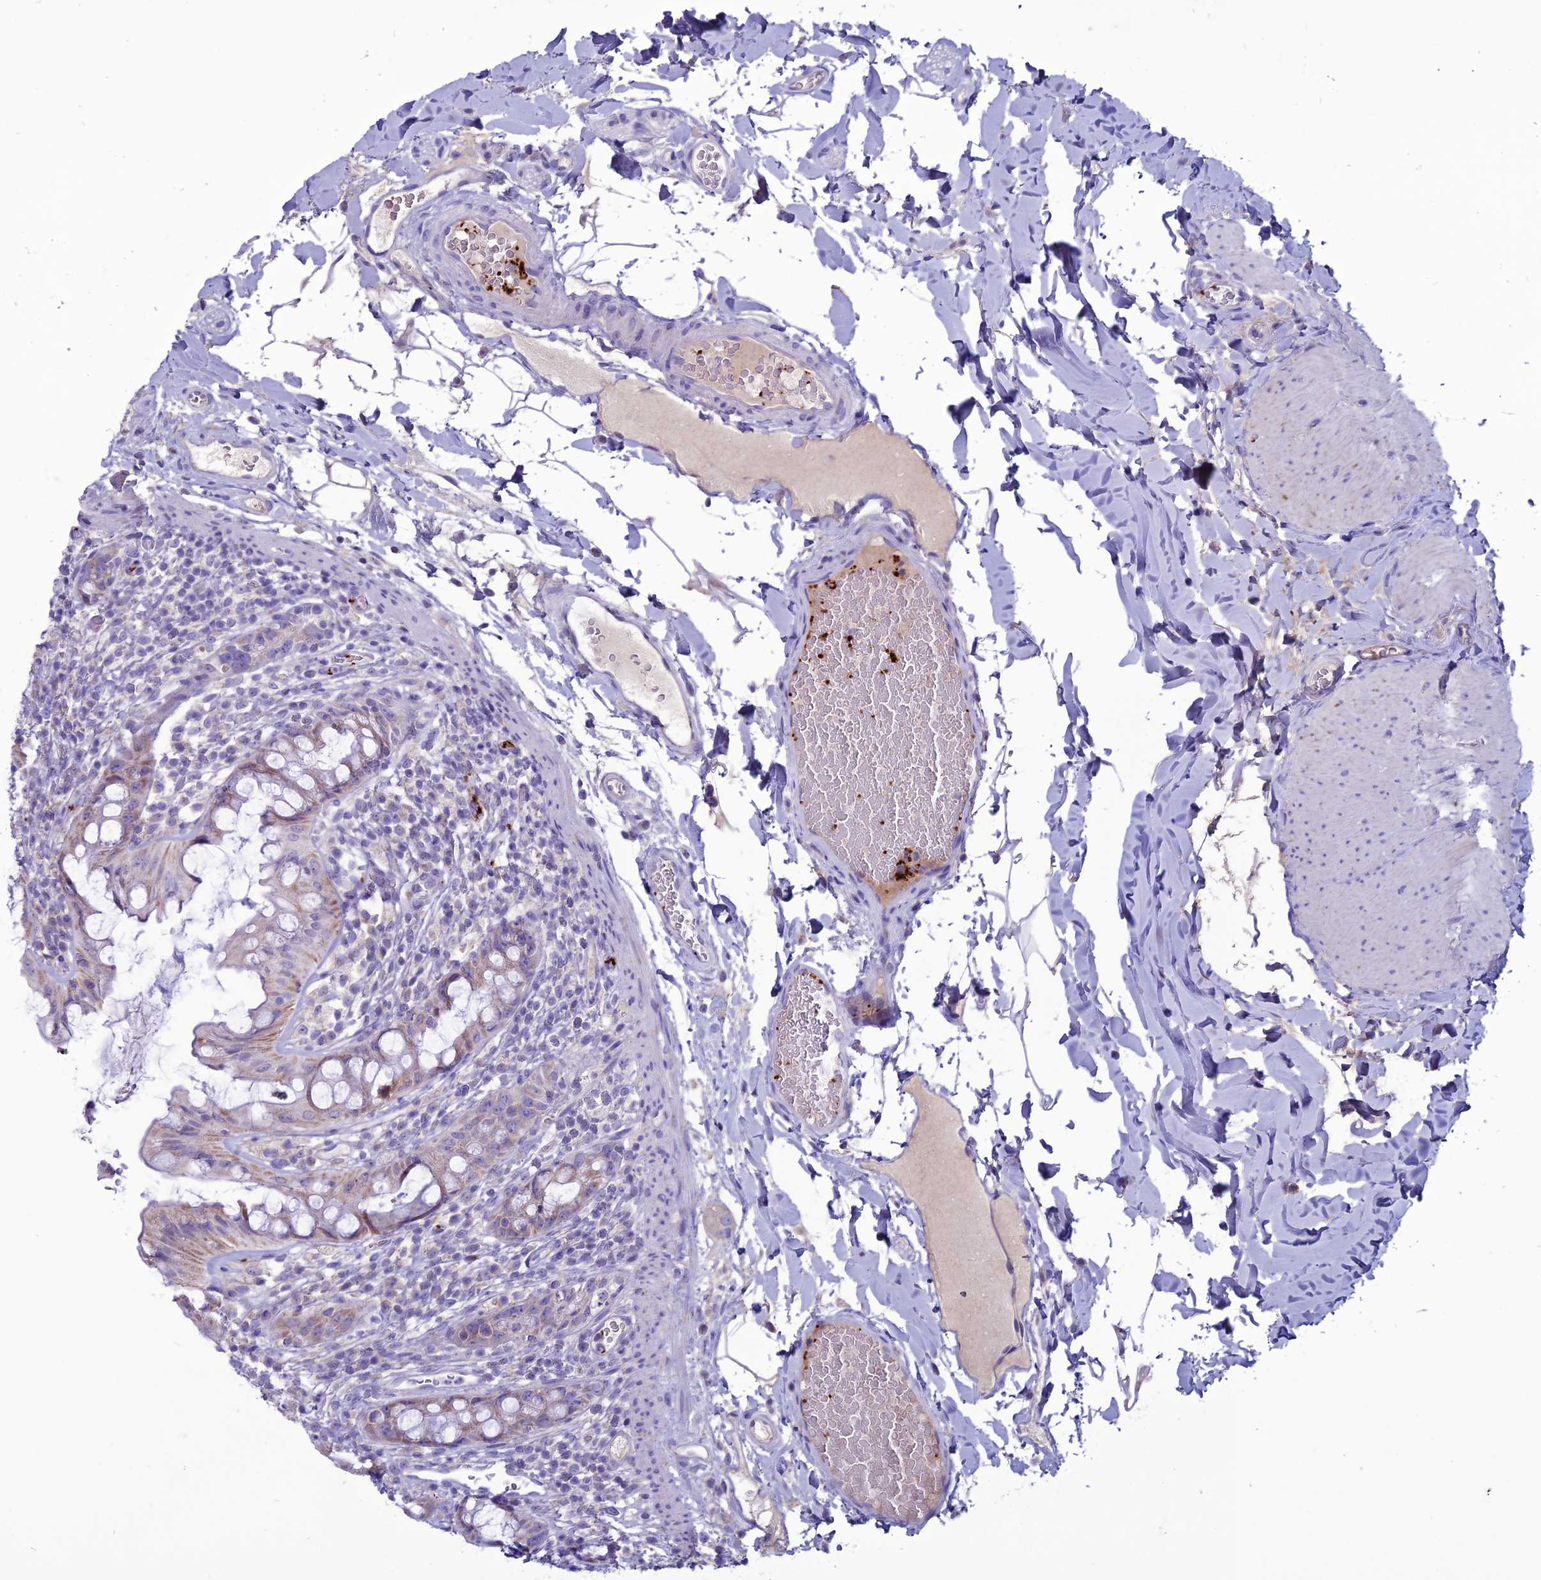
{"staining": {"intensity": "moderate", "quantity": "25%-75%", "location": "cytoplasmic/membranous"}, "tissue": "rectum", "cell_type": "Glandular cells", "image_type": "normal", "snomed": [{"axis": "morphology", "description": "Normal tissue, NOS"}, {"axis": "topography", "description": "Rectum"}], "caption": "Immunohistochemistry image of normal rectum: human rectum stained using IHC exhibits medium levels of moderate protein expression localized specifically in the cytoplasmic/membranous of glandular cells, appearing as a cytoplasmic/membranous brown color.", "gene": "C21orf140", "patient": {"sex": "female", "age": 57}}